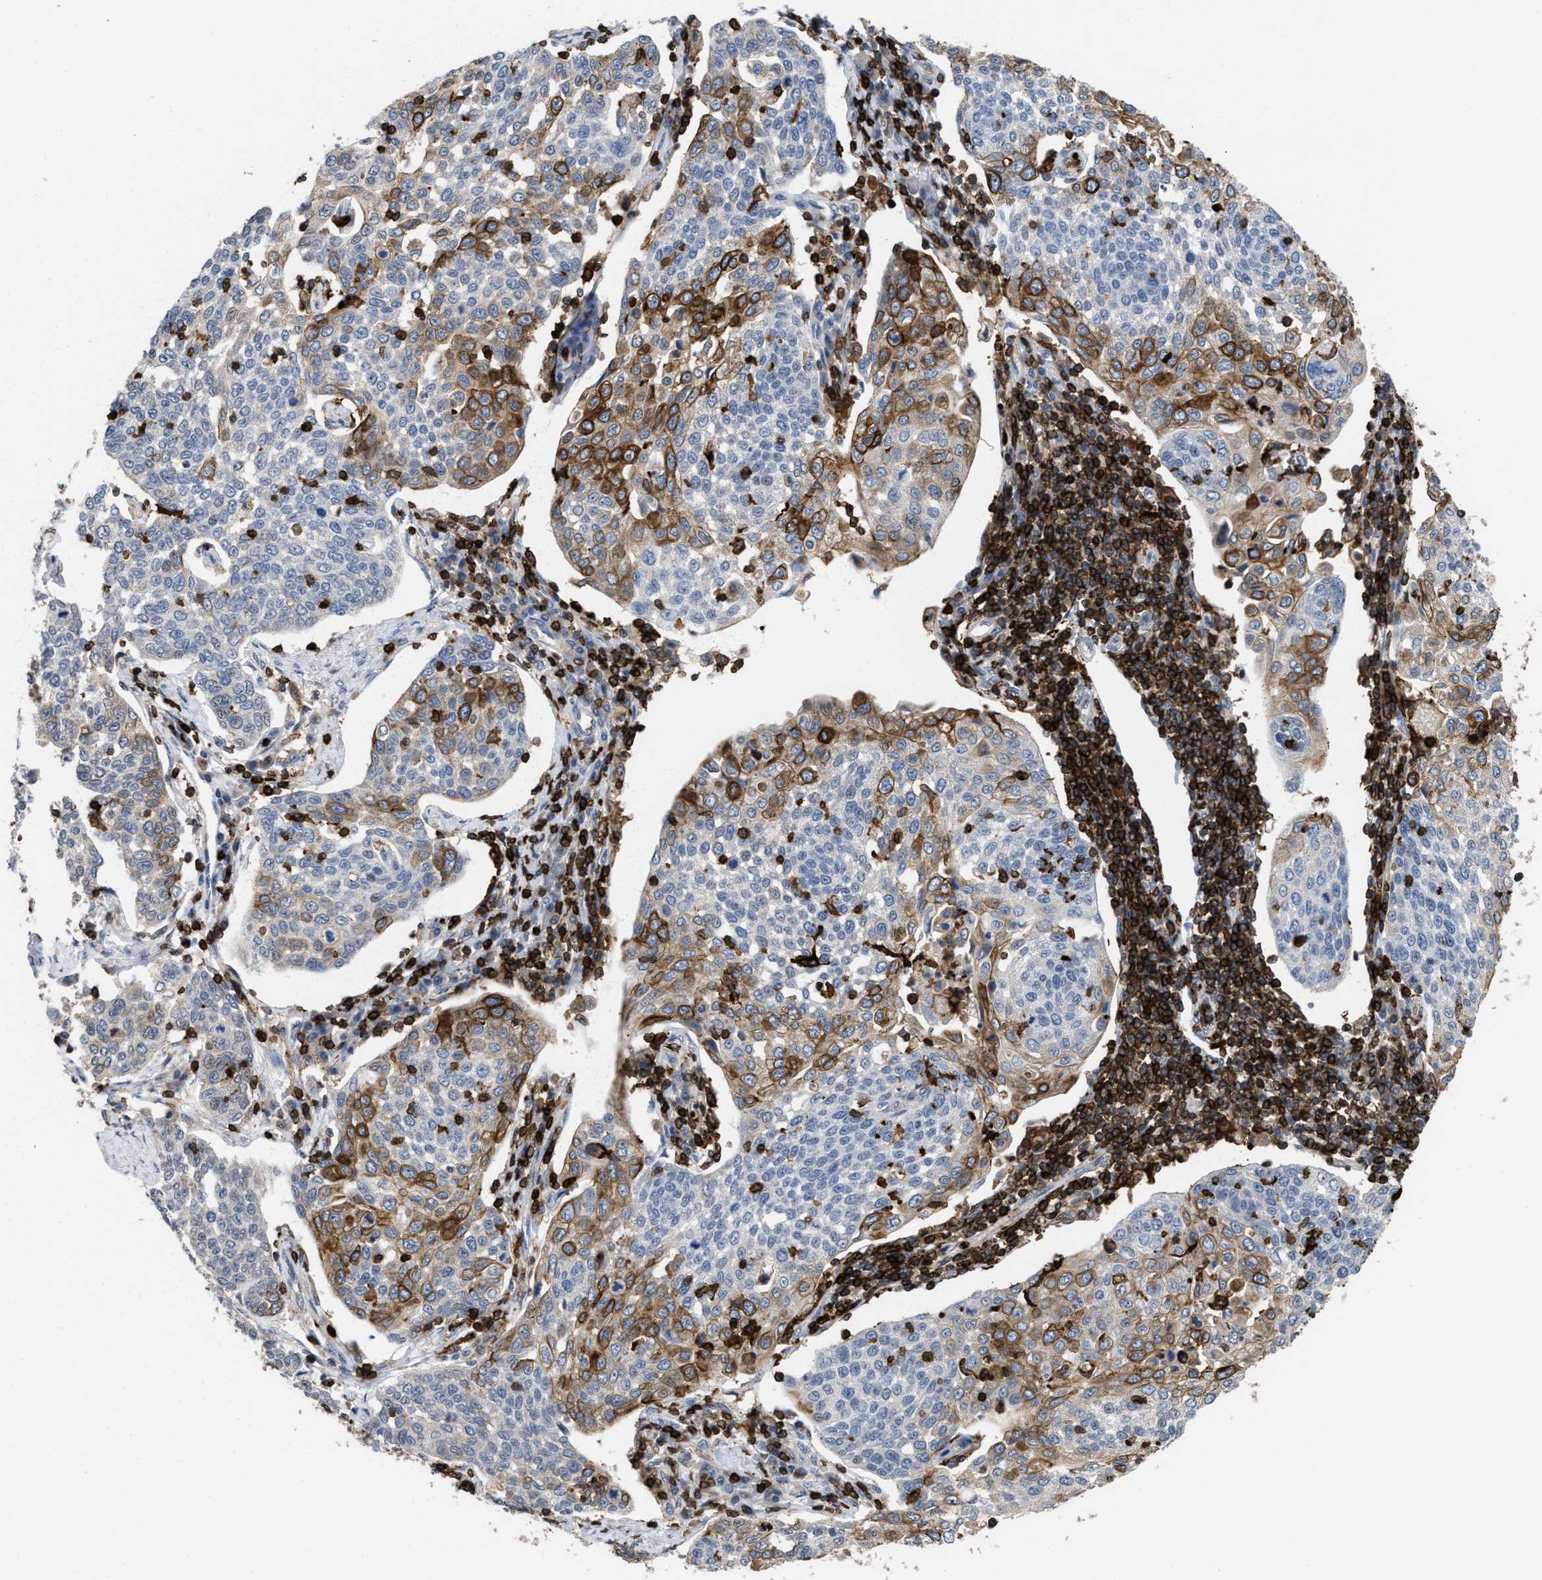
{"staining": {"intensity": "moderate", "quantity": "<25%", "location": "cytoplasmic/membranous"}, "tissue": "cervical cancer", "cell_type": "Tumor cells", "image_type": "cancer", "snomed": [{"axis": "morphology", "description": "Squamous cell carcinoma, NOS"}, {"axis": "topography", "description": "Cervix"}], "caption": "Moderate cytoplasmic/membranous expression is present in about <25% of tumor cells in cervical cancer (squamous cell carcinoma).", "gene": "PTPRE", "patient": {"sex": "female", "age": 34}}